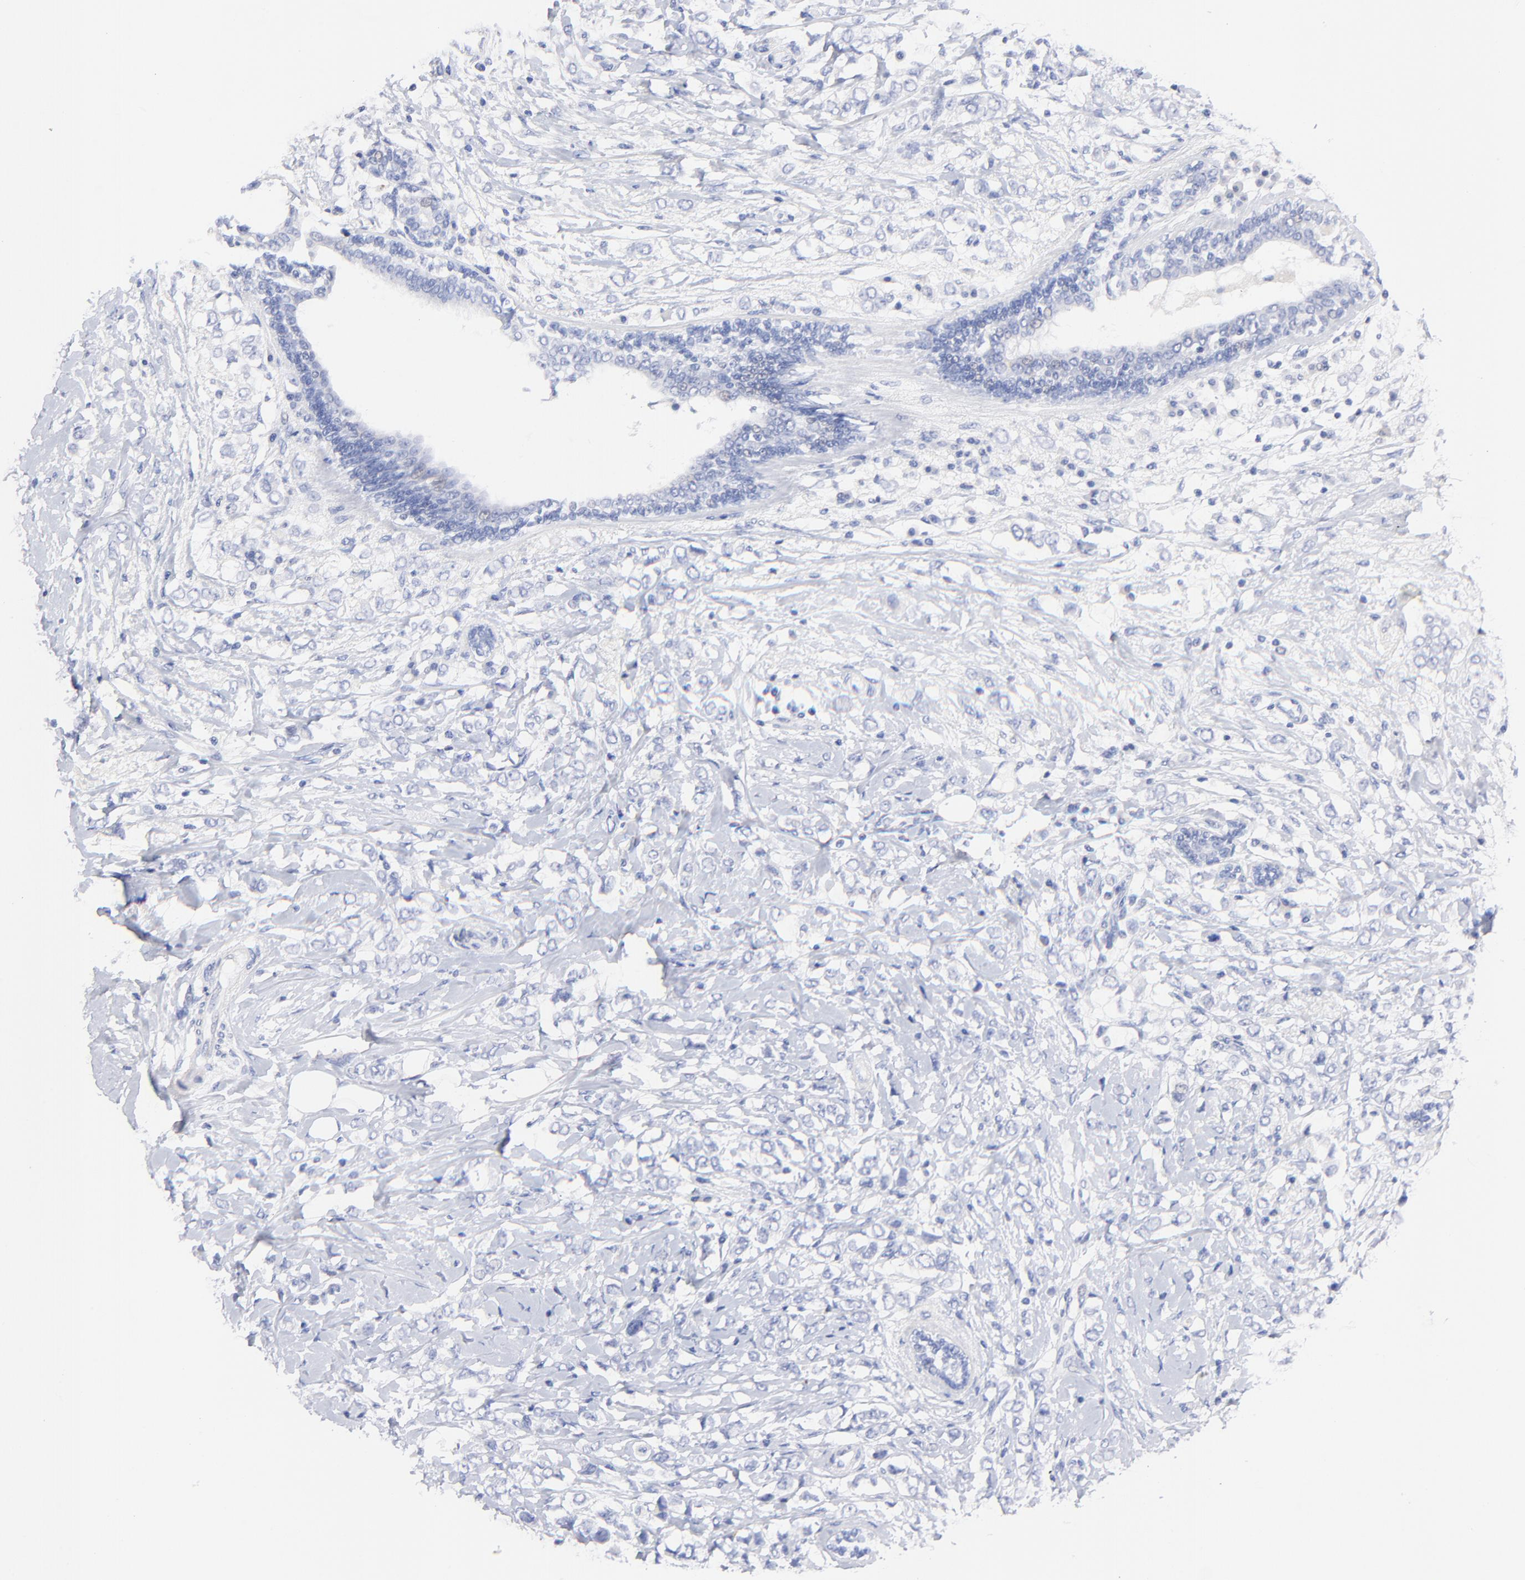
{"staining": {"intensity": "negative", "quantity": "none", "location": "none"}, "tissue": "breast cancer", "cell_type": "Tumor cells", "image_type": "cancer", "snomed": [{"axis": "morphology", "description": "Normal tissue, NOS"}, {"axis": "morphology", "description": "Lobular carcinoma"}, {"axis": "topography", "description": "Breast"}], "caption": "Breast cancer (lobular carcinoma) was stained to show a protein in brown. There is no significant staining in tumor cells.", "gene": "HORMAD2", "patient": {"sex": "female", "age": 47}}